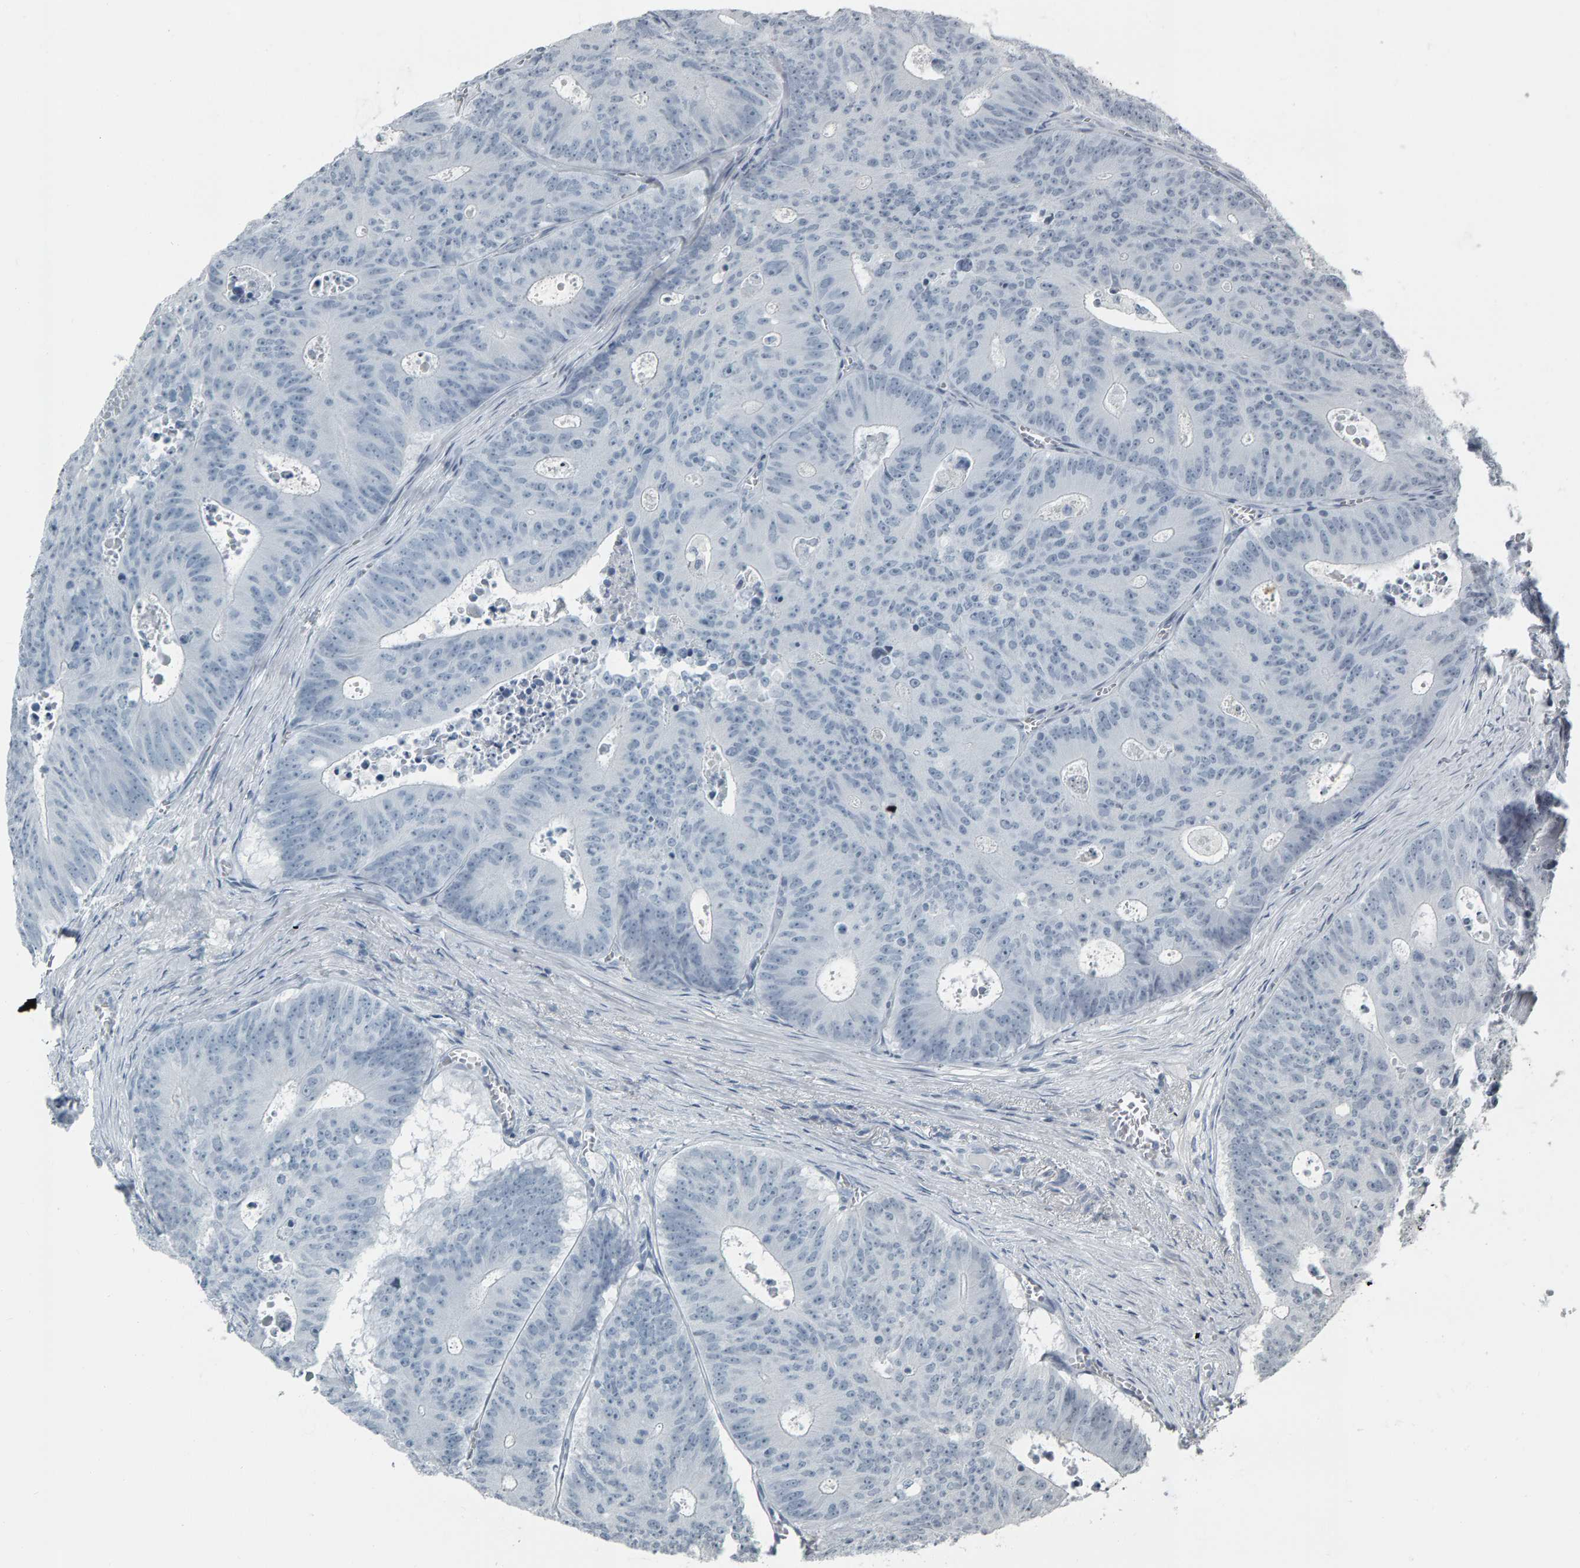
{"staining": {"intensity": "negative", "quantity": "none", "location": "none"}, "tissue": "colorectal cancer", "cell_type": "Tumor cells", "image_type": "cancer", "snomed": [{"axis": "morphology", "description": "Adenocarcinoma, NOS"}, {"axis": "topography", "description": "Colon"}], "caption": "An IHC micrograph of adenocarcinoma (colorectal) is shown. There is no staining in tumor cells of adenocarcinoma (colorectal).", "gene": "PYY", "patient": {"sex": "male", "age": 87}}